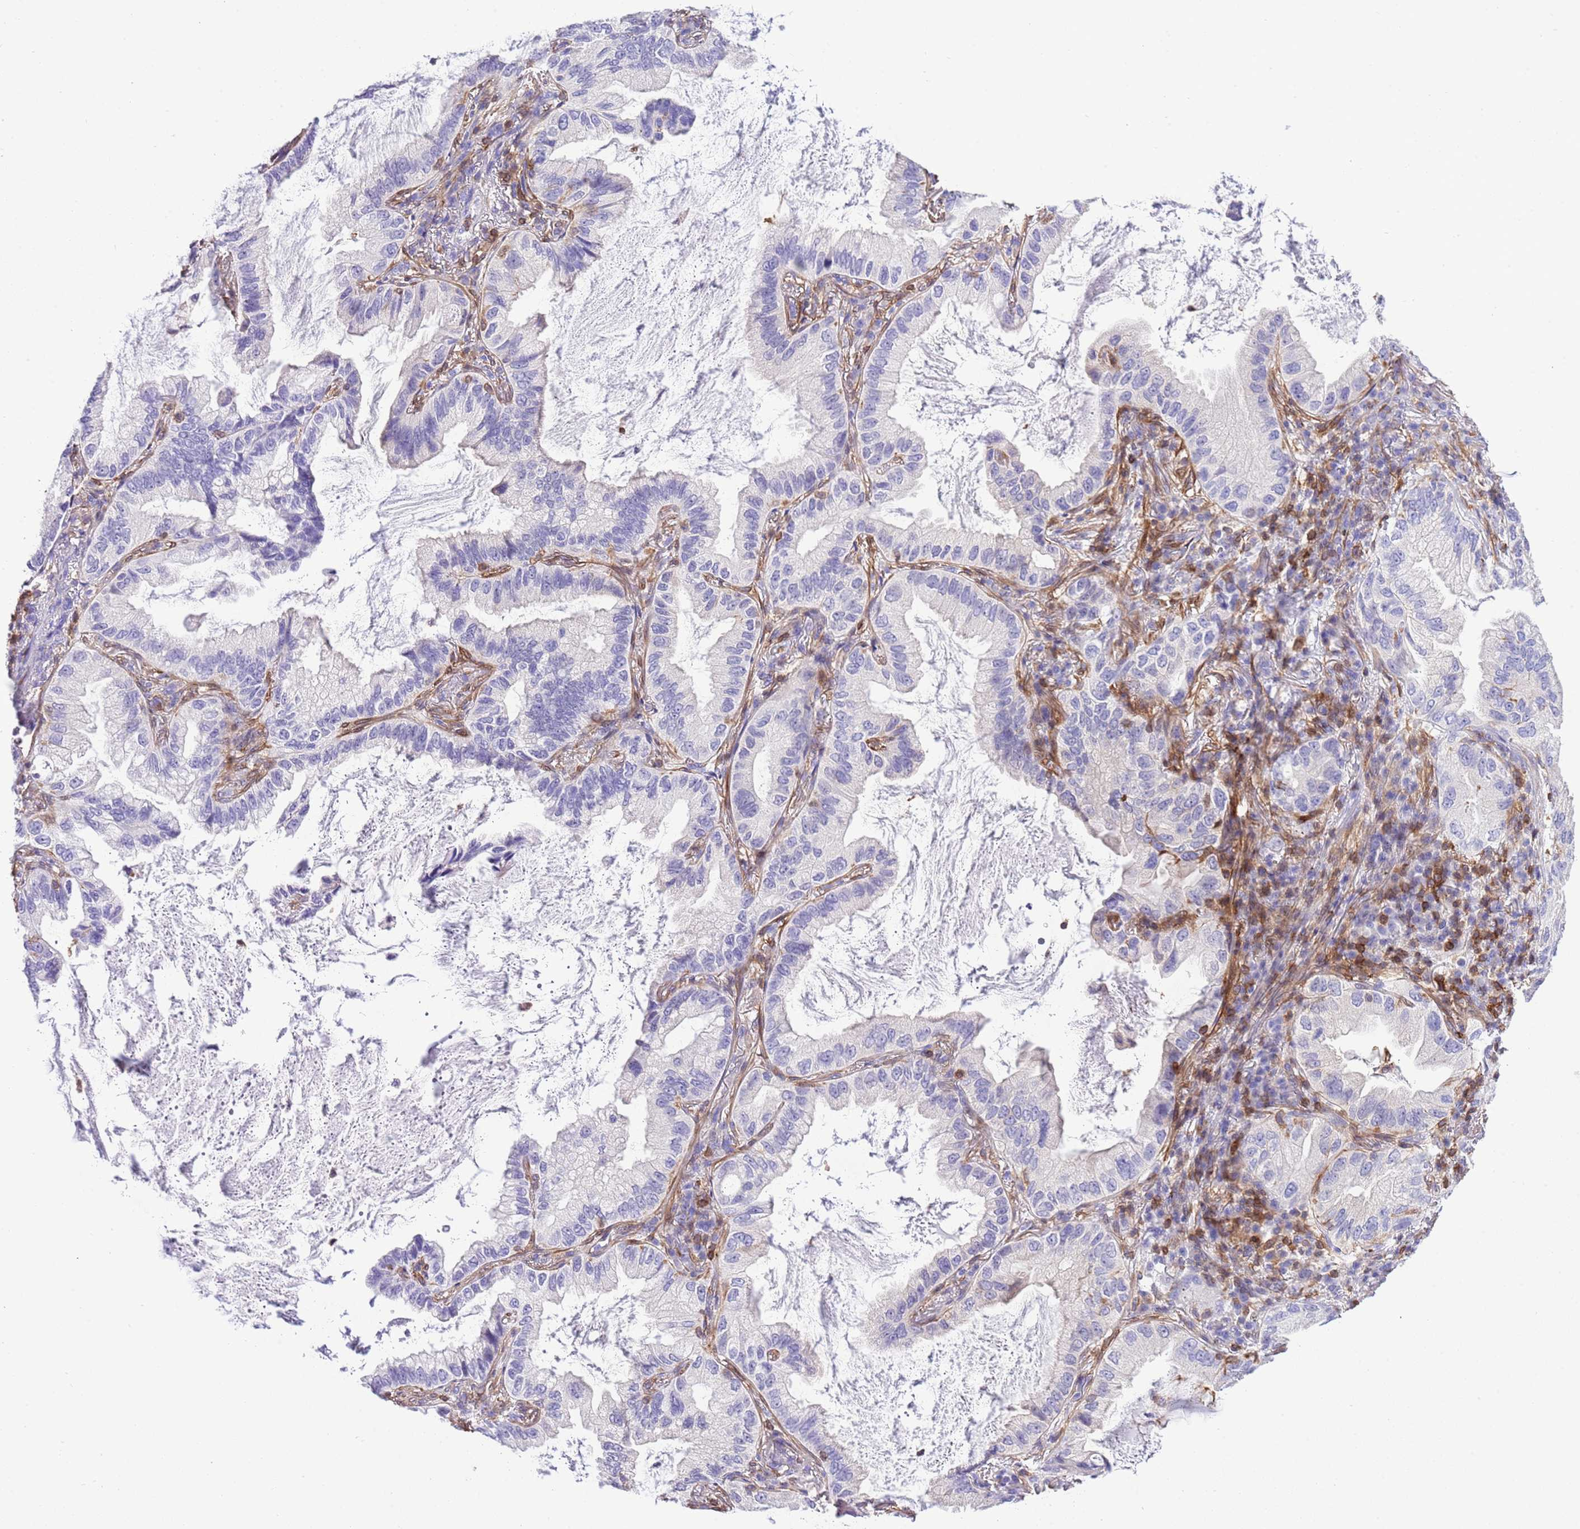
{"staining": {"intensity": "negative", "quantity": "none", "location": "none"}, "tissue": "lung cancer", "cell_type": "Tumor cells", "image_type": "cancer", "snomed": [{"axis": "morphology", "description": "Adenocarcinoma, NOS"}, {"axis": "topography", "description": "Lung"}], "caption": "This is an immunohistochemistry (IHC) histopathology image of lung cancer. There is no expression in tumor cells.", "gene": "CNN2", "patient": {"sex": "female", "age": 69}}